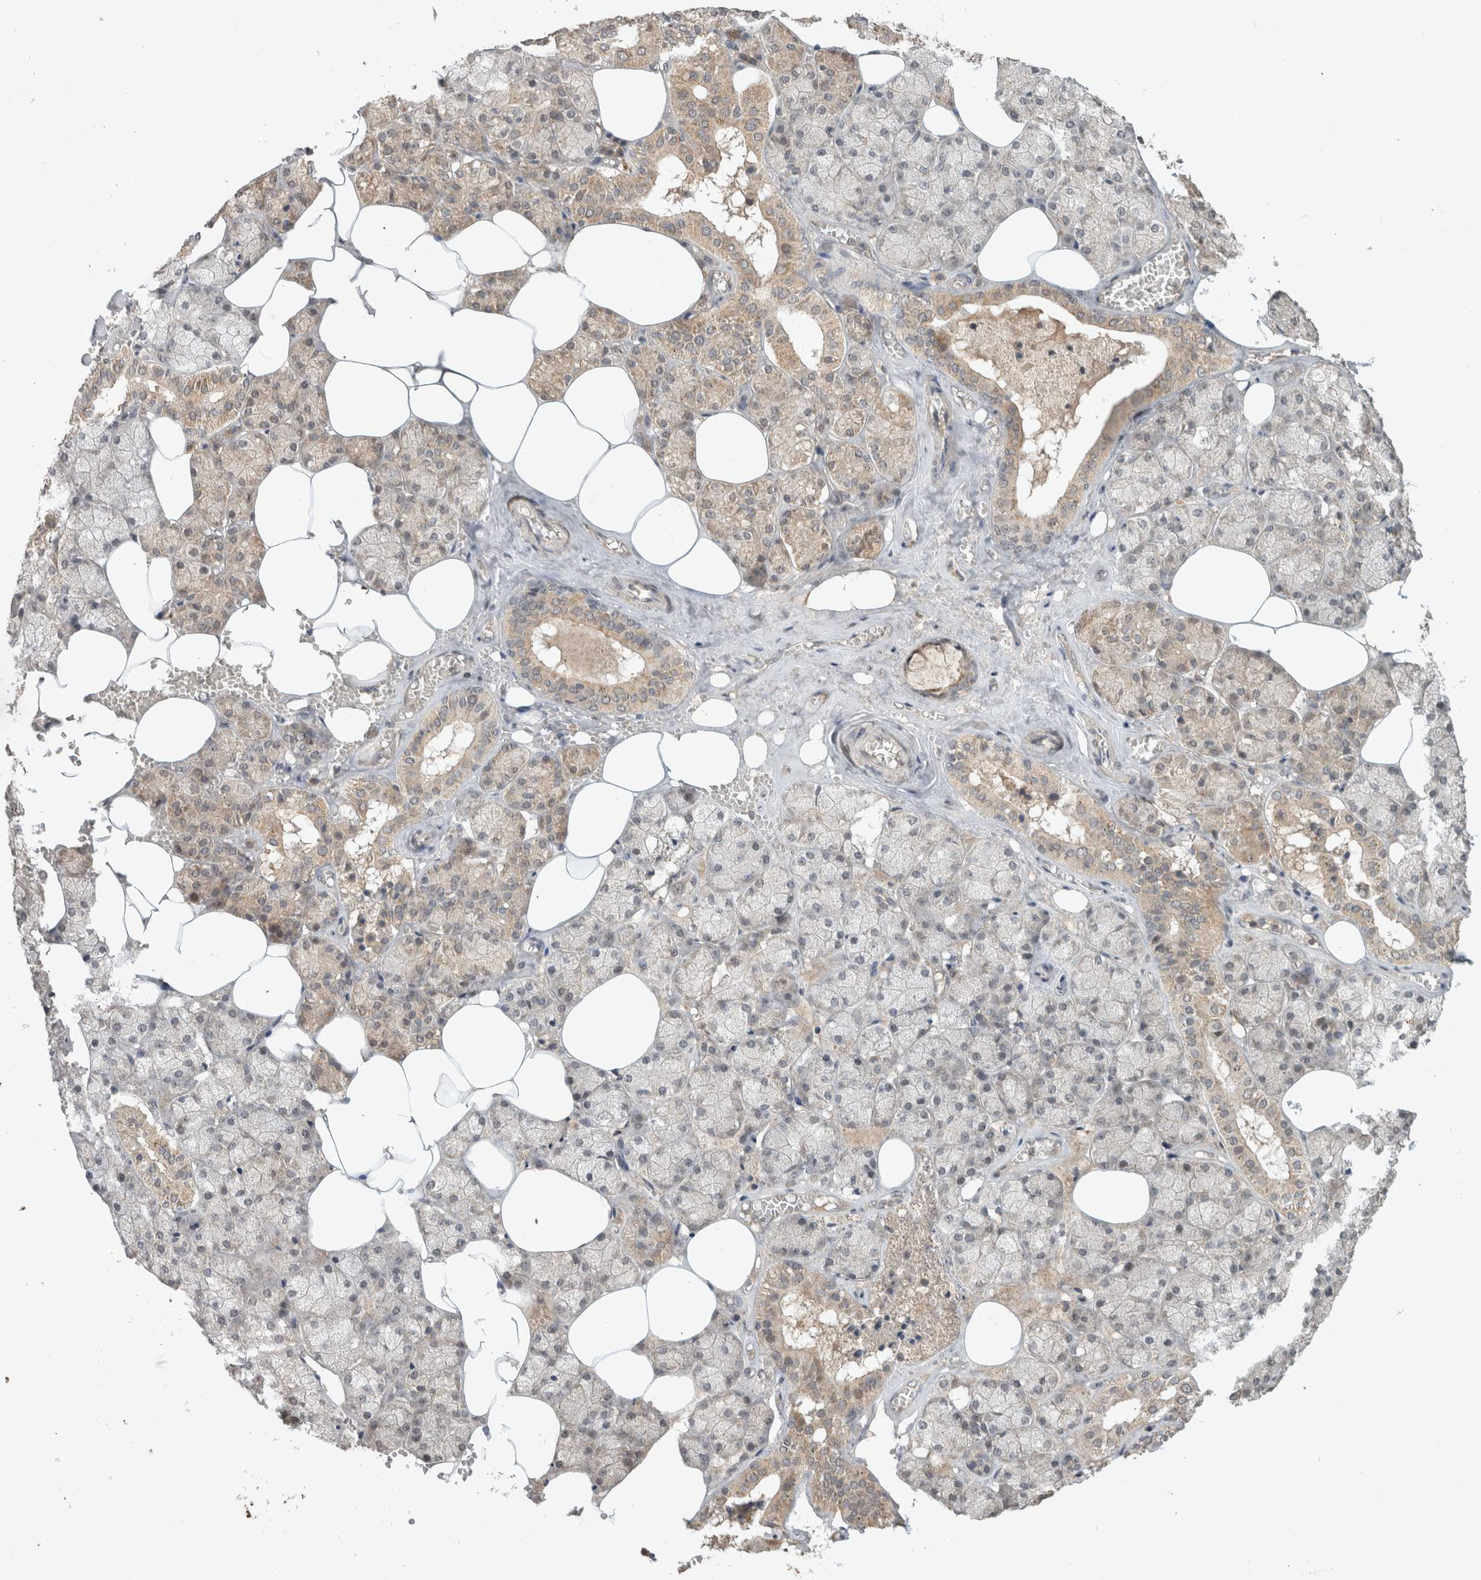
{"staining": {"intensity": "weak", "quantity": "25%-75%", "location": "cytoplasmic/membranous"}, "tissue": "salivary gland", "cell_type": "Glandular cells", "image_type": "normal", "snomed": [{"axis": "morphology", "description": "Normal tissue, NOS"}, {"axis": "topography", "description": "Salivary gland"}], "caption": "Protein staining shows weak cytoplasmic/membranous expression in about 25%-75% of glandular cells in benign salivary gland.", "gene": "LOXL2", "patient": {"sex": "male", "age": 62}}